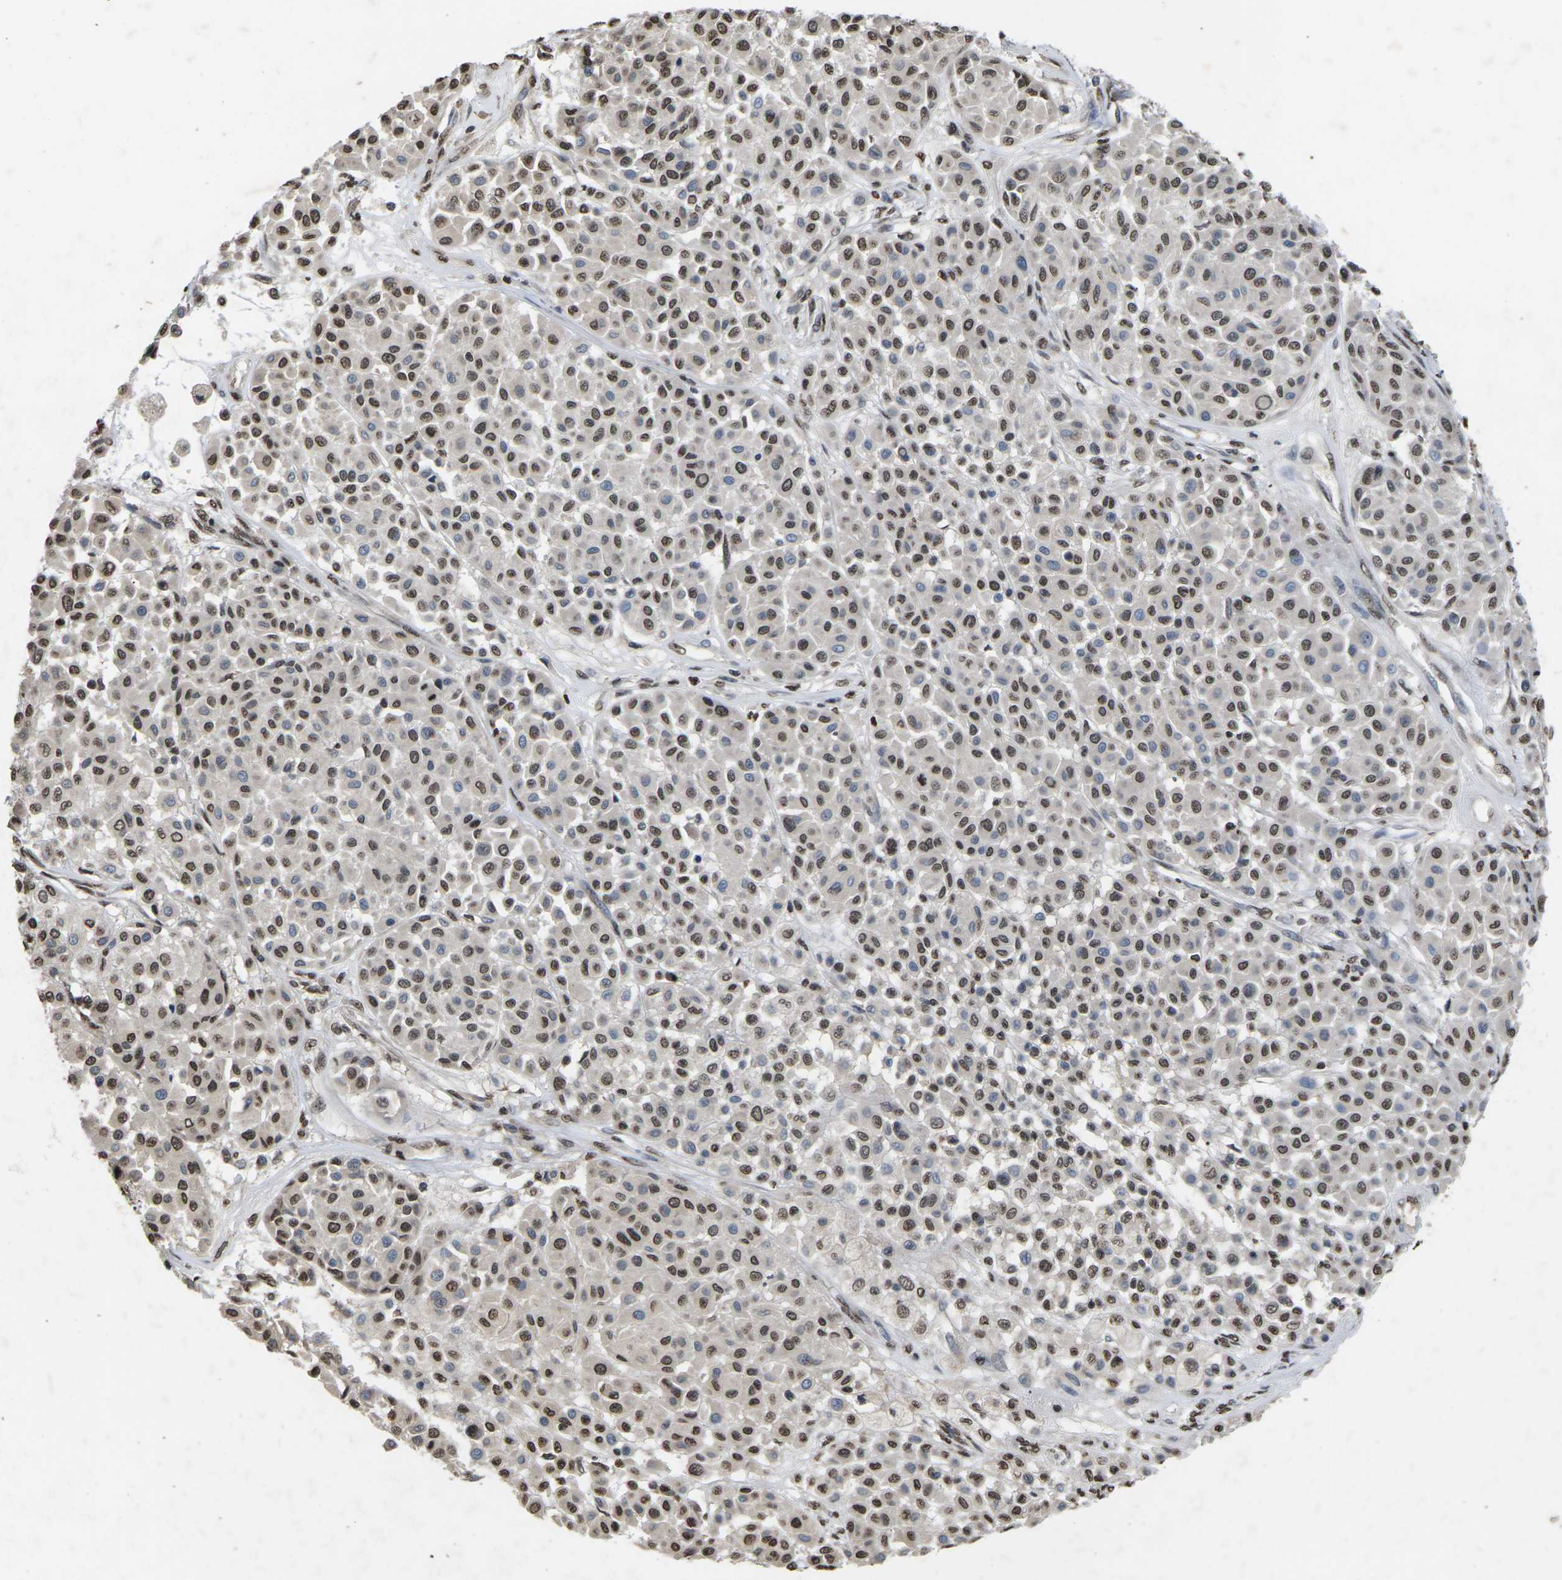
{"staining": {"intensity": "moderate", "quantity": ">75%", "location": "nuclear"}, "tissue": "melanoma", "cell_type": "Tumor cells", "image_type": "cancer", "snomed": [{"axis": "morphology", "description": "Malignant melanoma, Metastatic site"}, {"axis": "topography", "description": "Soft tissue"}], "caption": "Protein staining demonstrates moderate nuclear expression in approximately >75% of tumor cells in melanoma.", "gene": "EMSY", "patient": {"sex": "male", "age": 41}}